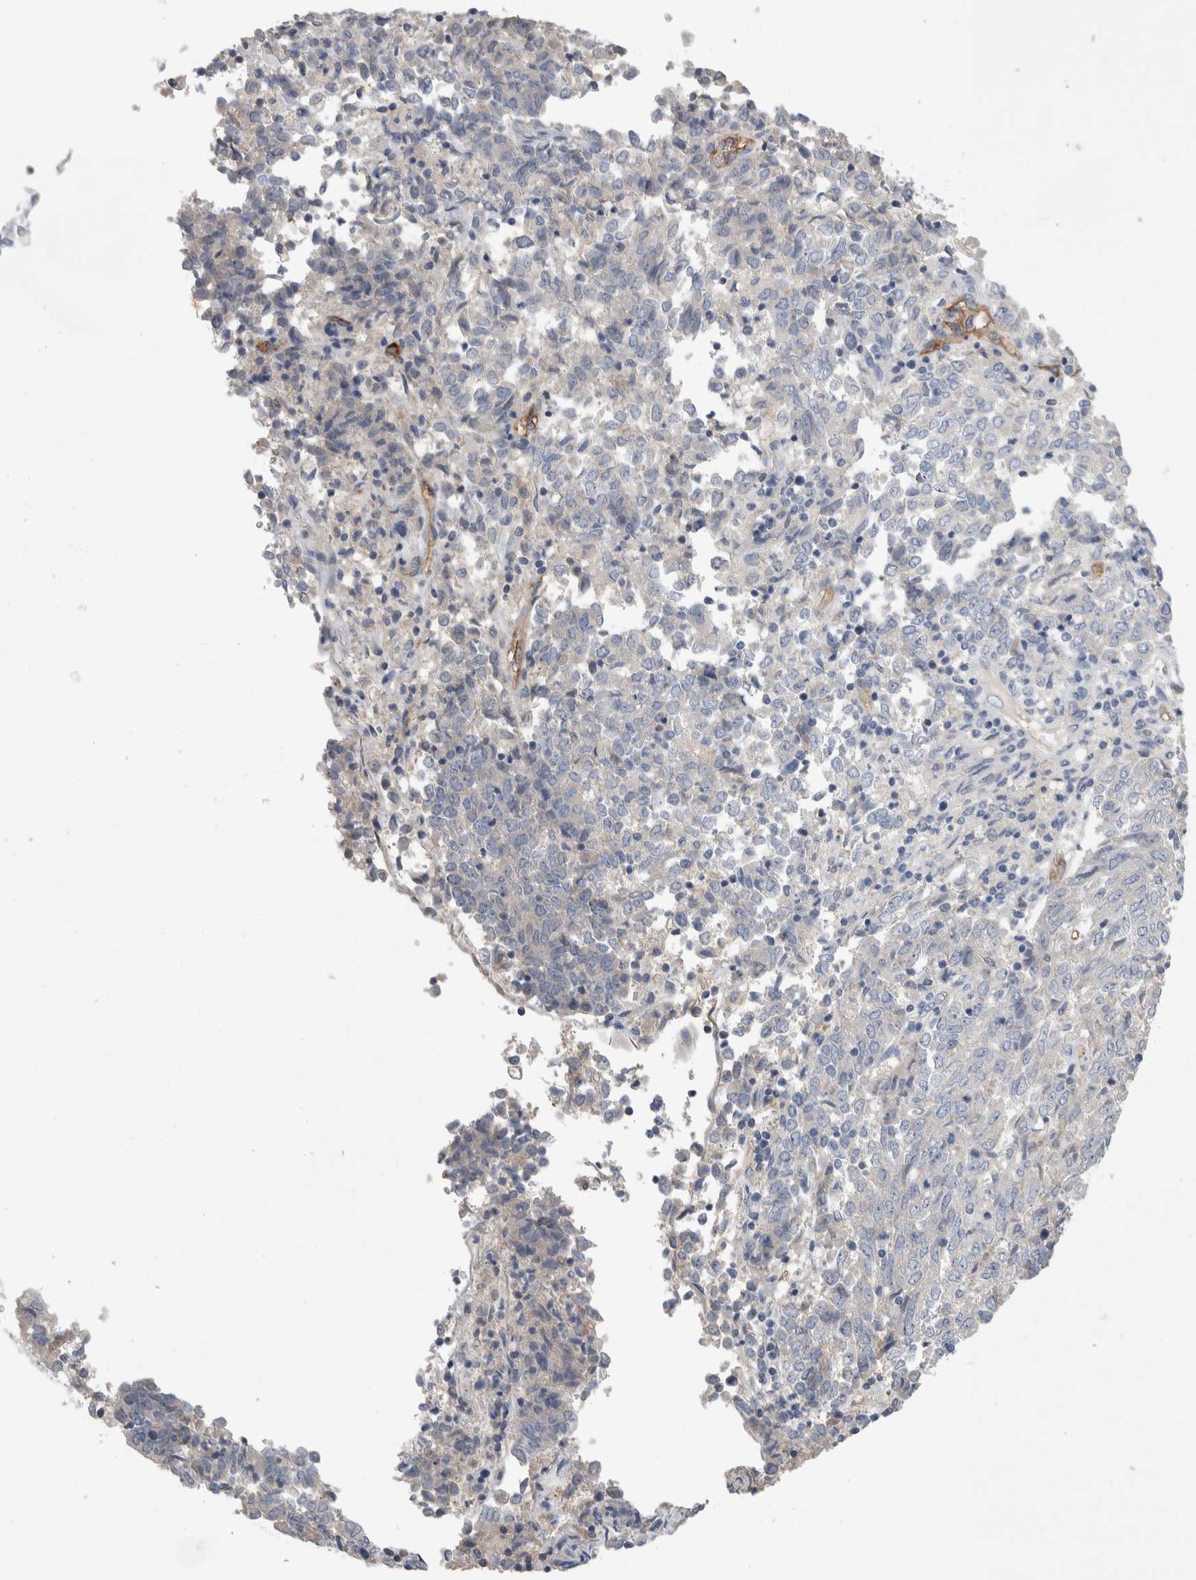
{"staining": {"intensity": "negative", "quantity": "none", "location": "none"}, "tissue": "endometrial cancer", "cell_type": "Tumor cells", "image_type": "cancer", "snomed": [{"axis": "morphology", "description": "Adenocarcinoma, NOS"}, {"axis": "topography", "description": "Endometrium"}], "caption": "There is no significant staining in tumor cells of endometrial adenocarcinoma.", "gene": "CEP131", "patient": {"sex": "female", "age": 80}}